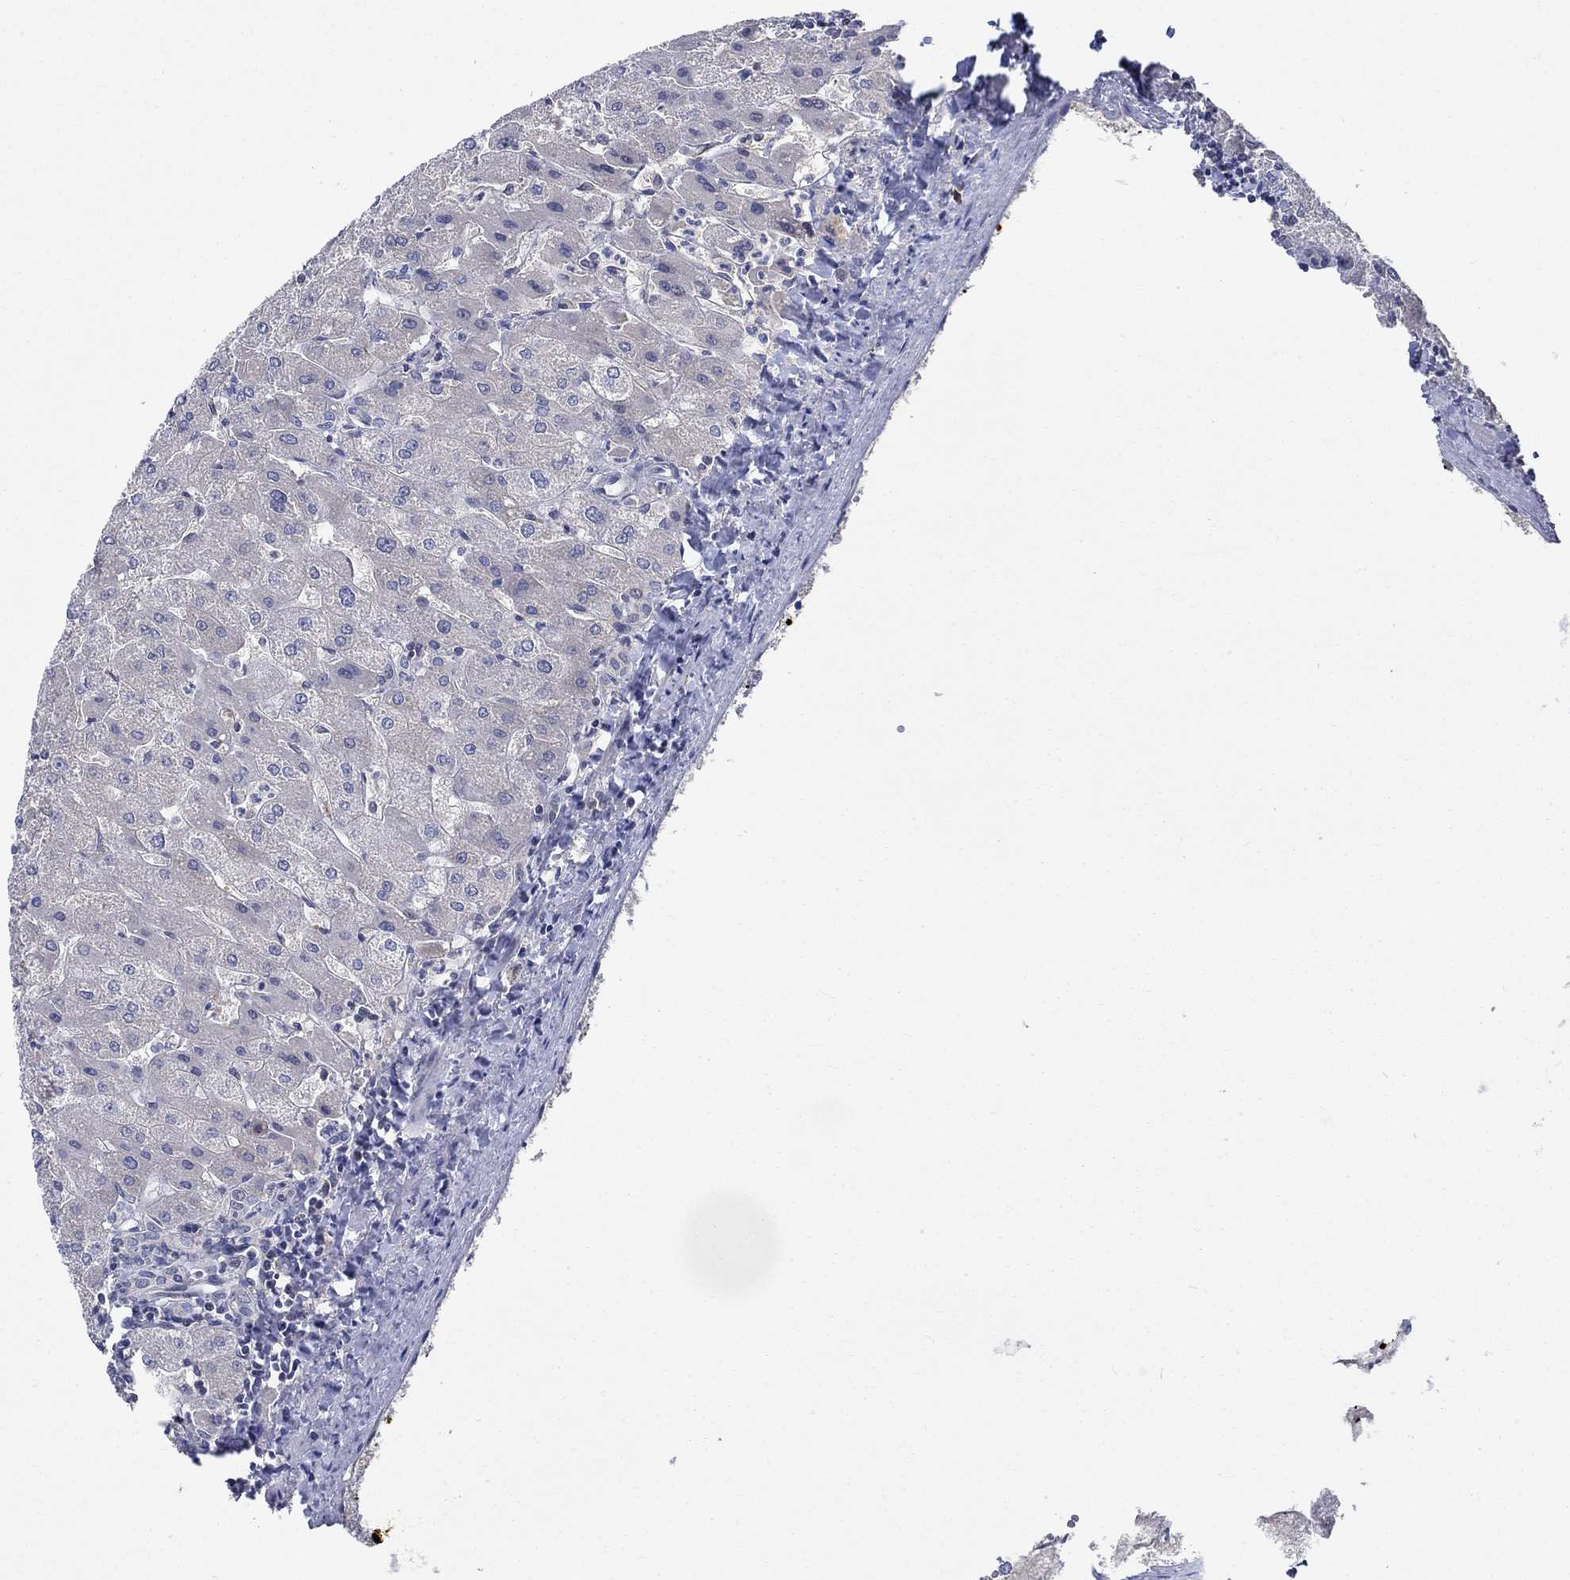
{"staining": {"intensity": "negative", "quantity": "none", "location": "none"}, "tissue": "liver", "cell_type": "Cholangiocytes", "image_type": "normal", "snomed": [{"axis": "morphology", "description": "Normal tissue, NOS"}, {"axis": "topography", "description": "Liver"}], "caption": "This is a micrograph of immunohistochemistry staining of unremarkable liver, which shows no positivity in cholangiocytes.", "gene": "WASF1", "patient": {"sex": "male", "age": 67}}